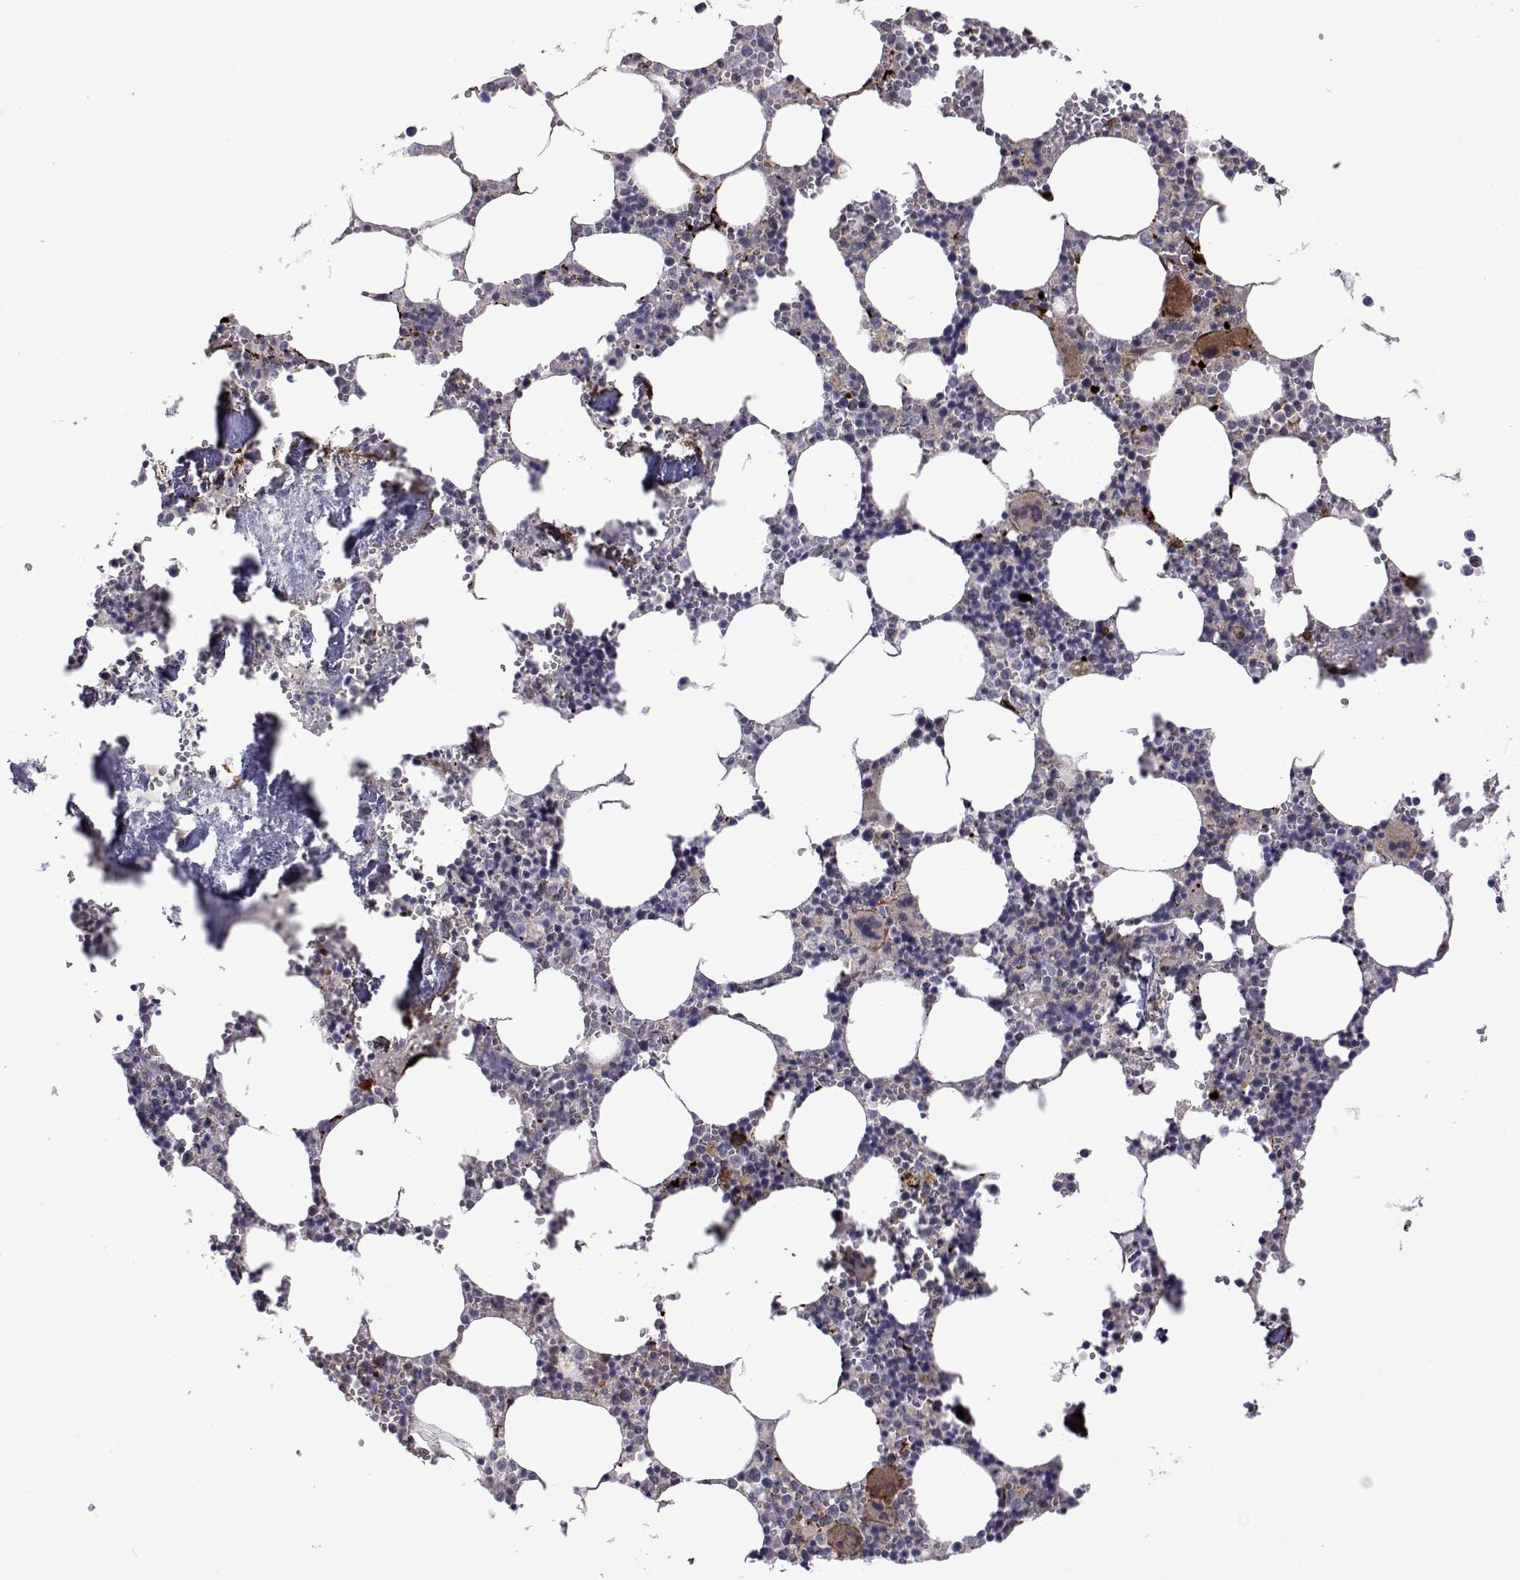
{"staining": {"intensity": "moderate", "quantity": "<25%", "location": "cytoplasmic/membranous,nuclear"}, "tissue": "bone marrow", "cell_type": "Hematopoietic cells", "image_type": "normal", "snomed": [{"axis": "morphology", "description": "Normal tissue, NOS"}, {"axis": "topography", "description": "Bone marrow"}], "caption": "A brown stain labels moderate cytoplasmic/membranous,nuclear staining of a protein in hematopoietic cells of benign bone marrow.", "gene": "EFCAB3", "patient": {"sex": "male", "age": 54}}